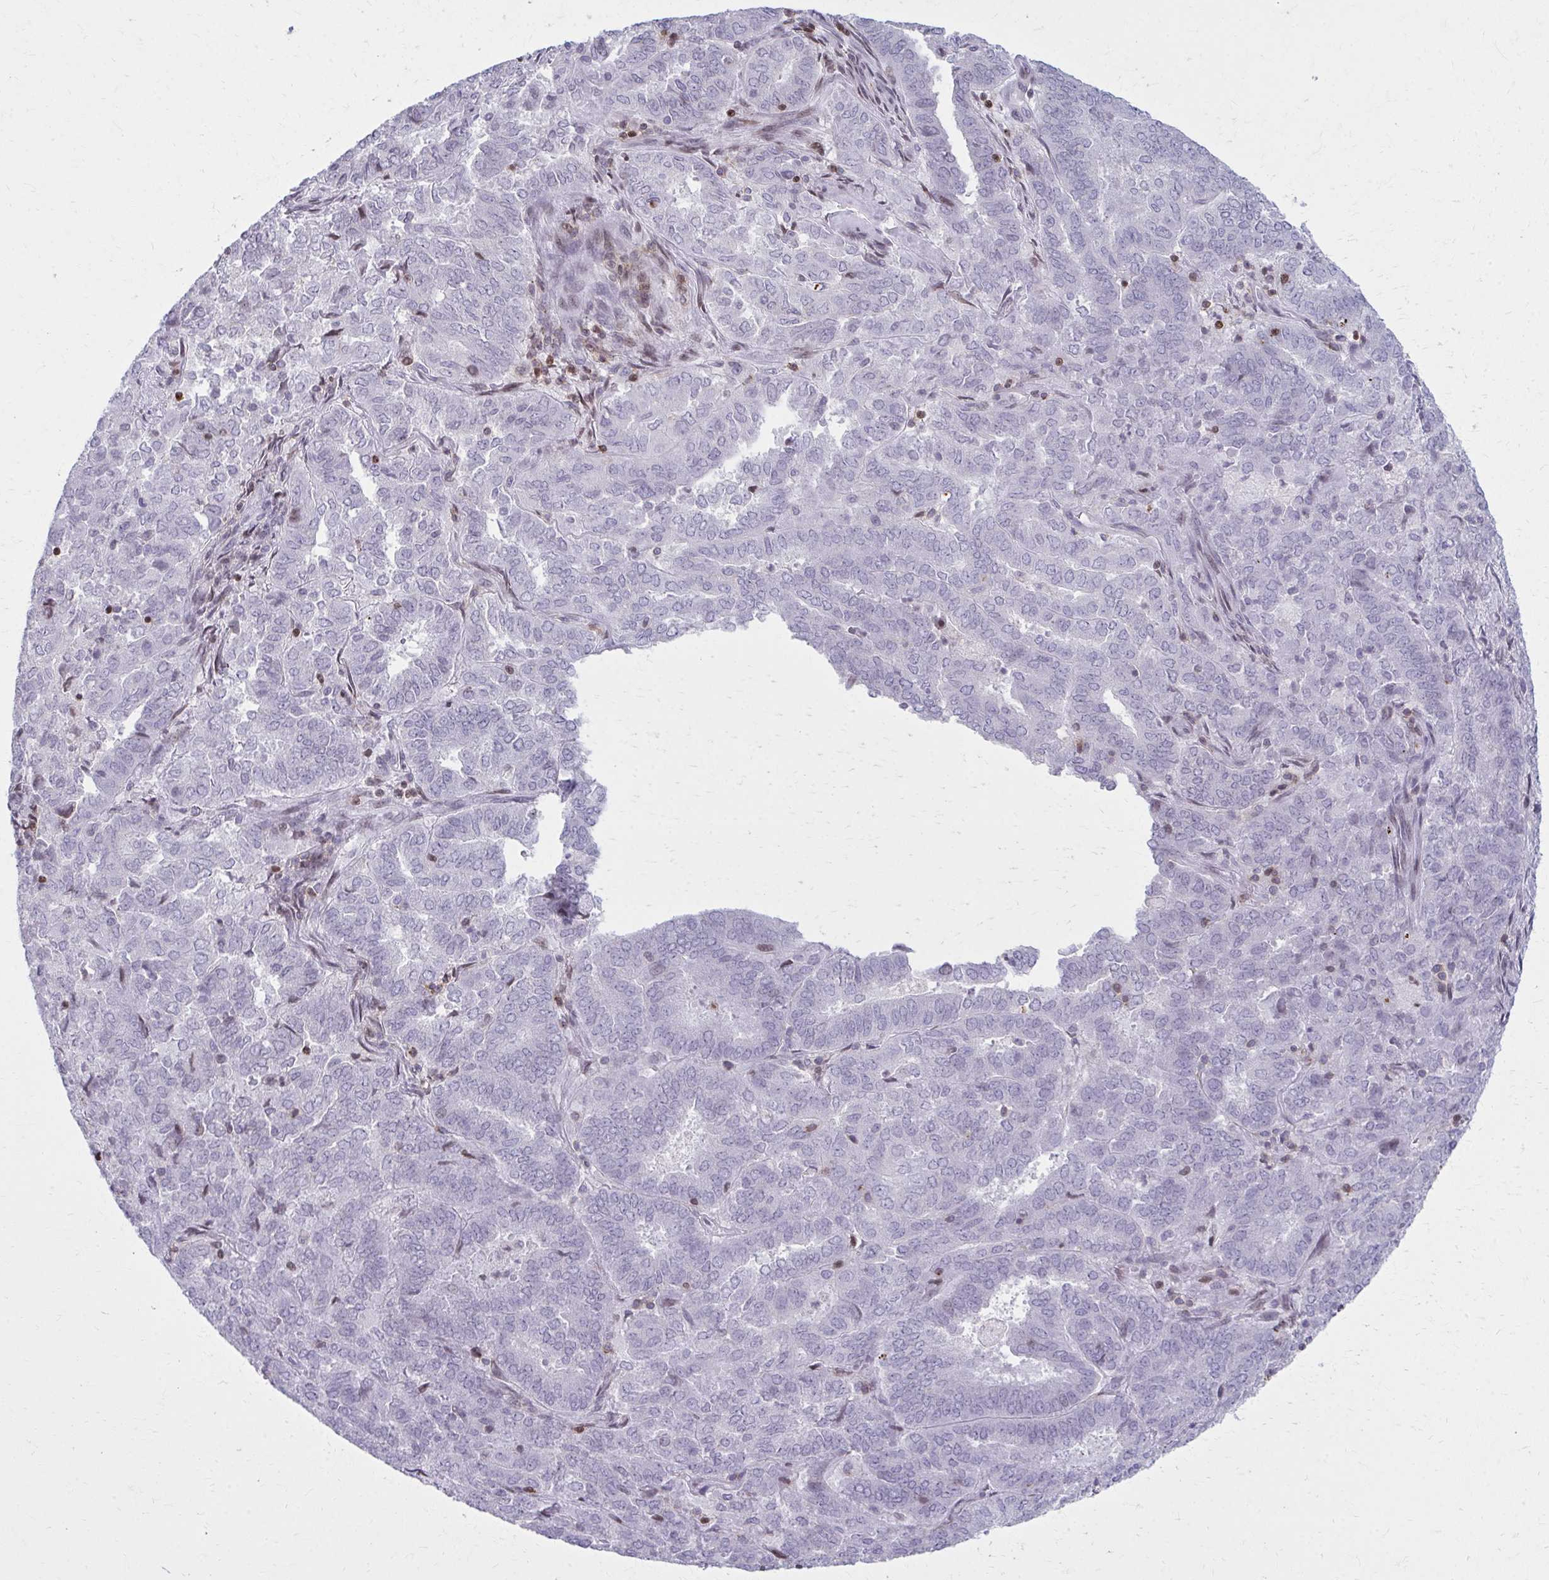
{"staining": {"intensity": "negative", "quantity": "none", "location": "none"}, "tissue": "endometrial cancer", "cell_type": "Tumor cells", "image_type": "cancer", "snomed": [{"axis": "morphology", "description": "Adenocarcinoma, NOS"}, {"axis": "topography", "description": "Endometrium"}], "caption": "This histopathology image is of endometrial adenocarcinoma stained with immunohistochemistry to label a protein in brown with the nuclei are counter-stained blue. There is no expression in tumor cells.", "gene": "AP5M1", "patient": {"sex": "female", "age": 72}}